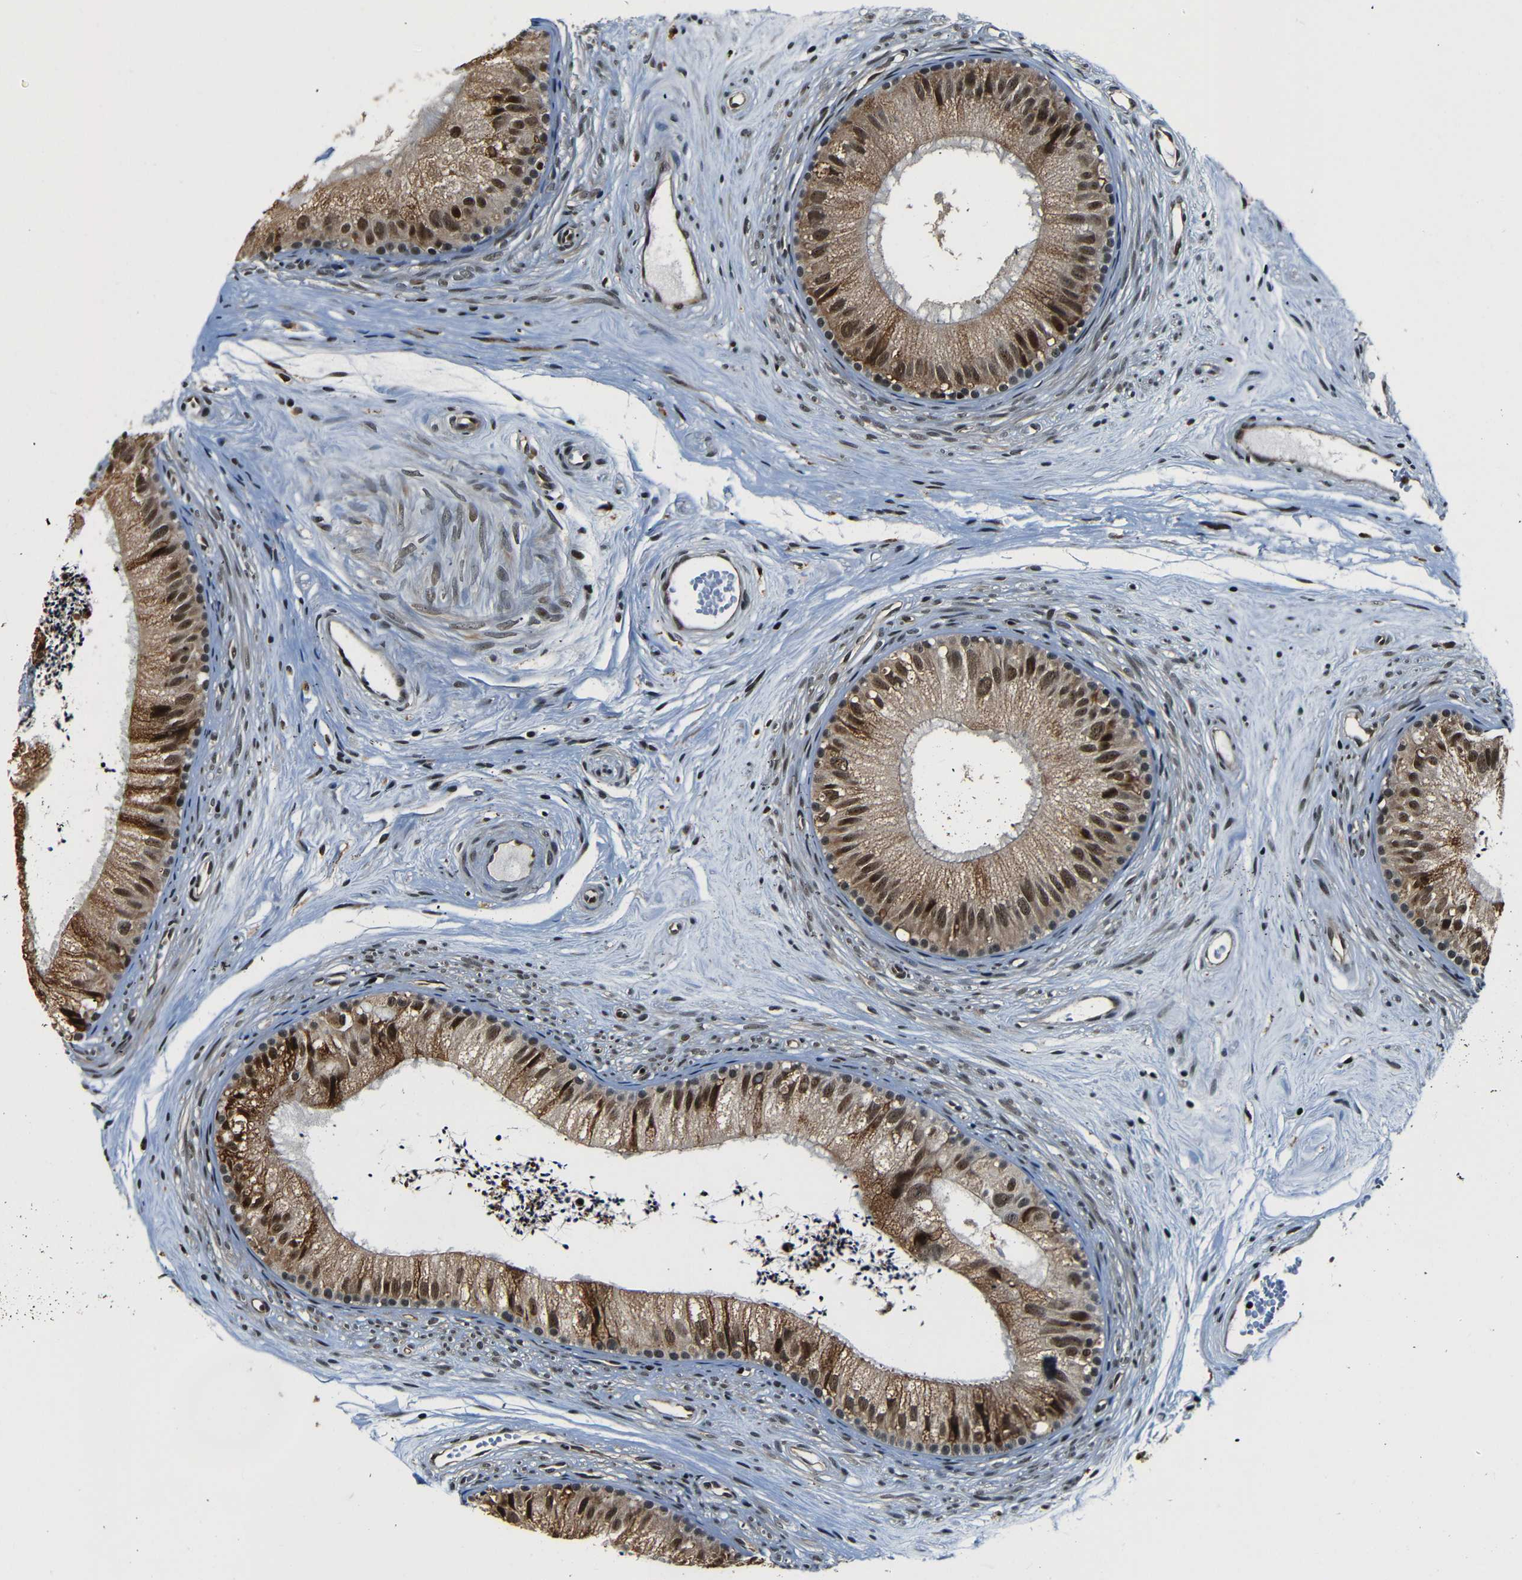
{"staining": {"intensity": "moderate", "quantity": ">75%", "location": "cytoplasmic/membranous,nuclear"}, "tissue": "epididymis", "cell_type": "Glandular cells", "image_type": "normal", "snomed": [{"axis": "morphology", "description": "Normal tissue, NOS"}, {"axis": "topography", "description": "Epididymis"}], "caption": "Immunohistochemistry (IHC) of unremarkable epididymis shows medium levels of moderate cytoplasmic/membranous,nuclear expression in about >75% of glandular cells.", "gene": "NCBP3", "patient": {"sex": "male", "age": 56}}